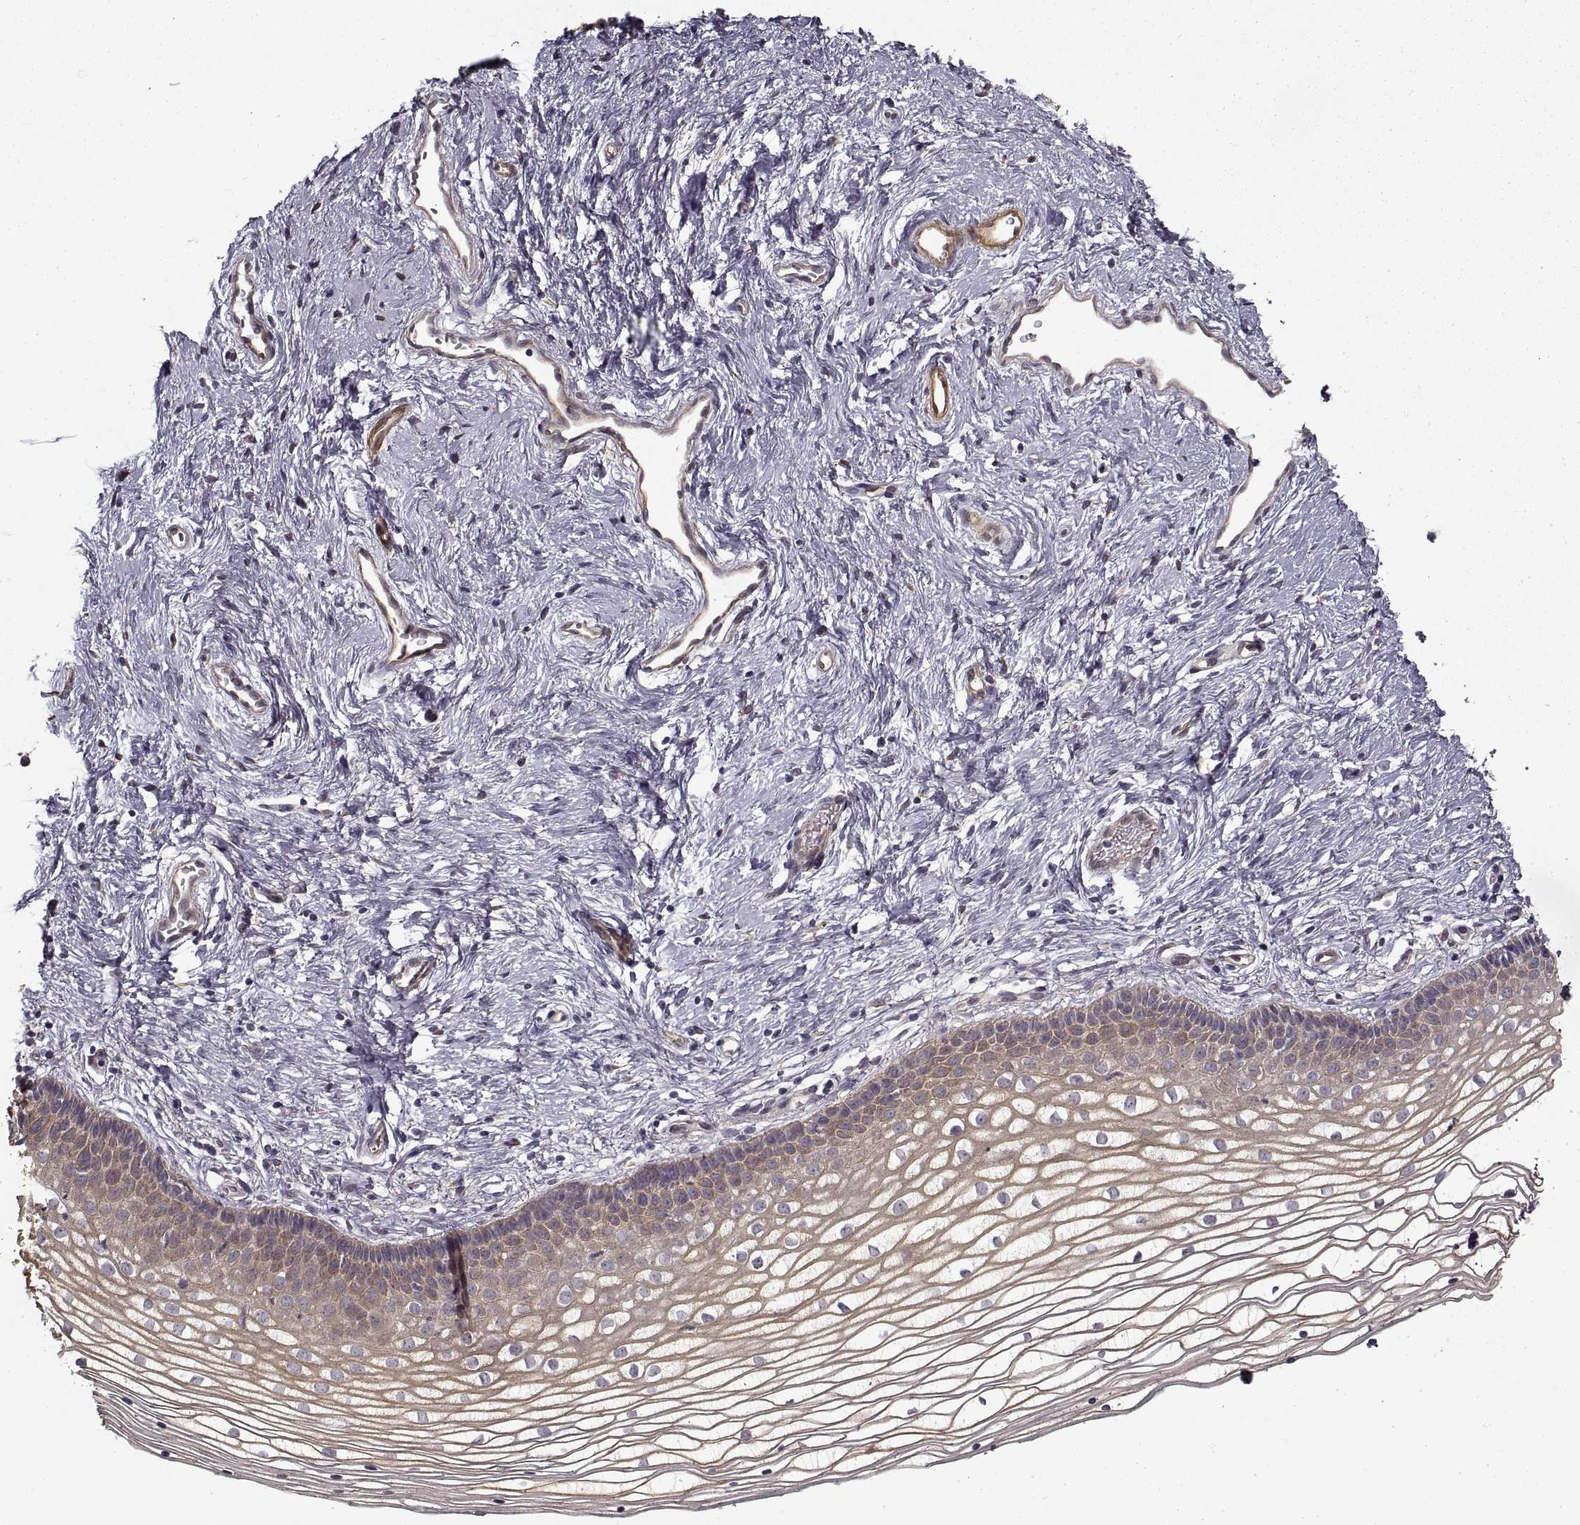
{"staining": {"intensity": "weak", "quantity": ">75%", "location": "cytoplasmic/membranous"}, "tissue": "vagina", "cell_type": "Squamous epithelial cells", "image_type": "normal", "snomed": [{"axis": "morphology", "description": "Normal tissue, NOS"}, {"axis": "topography", "description": "Vagina"}], "caption": "A high-resolution photomicrograph shows immunohistochemistry (IHC) staining of benign vagina, which shows weak cytoplasmic/membranous expression in about >75% of squamous epithelial cells.", "gene": "LAMB2", "patient": {"sex": "female", "age": 36}}